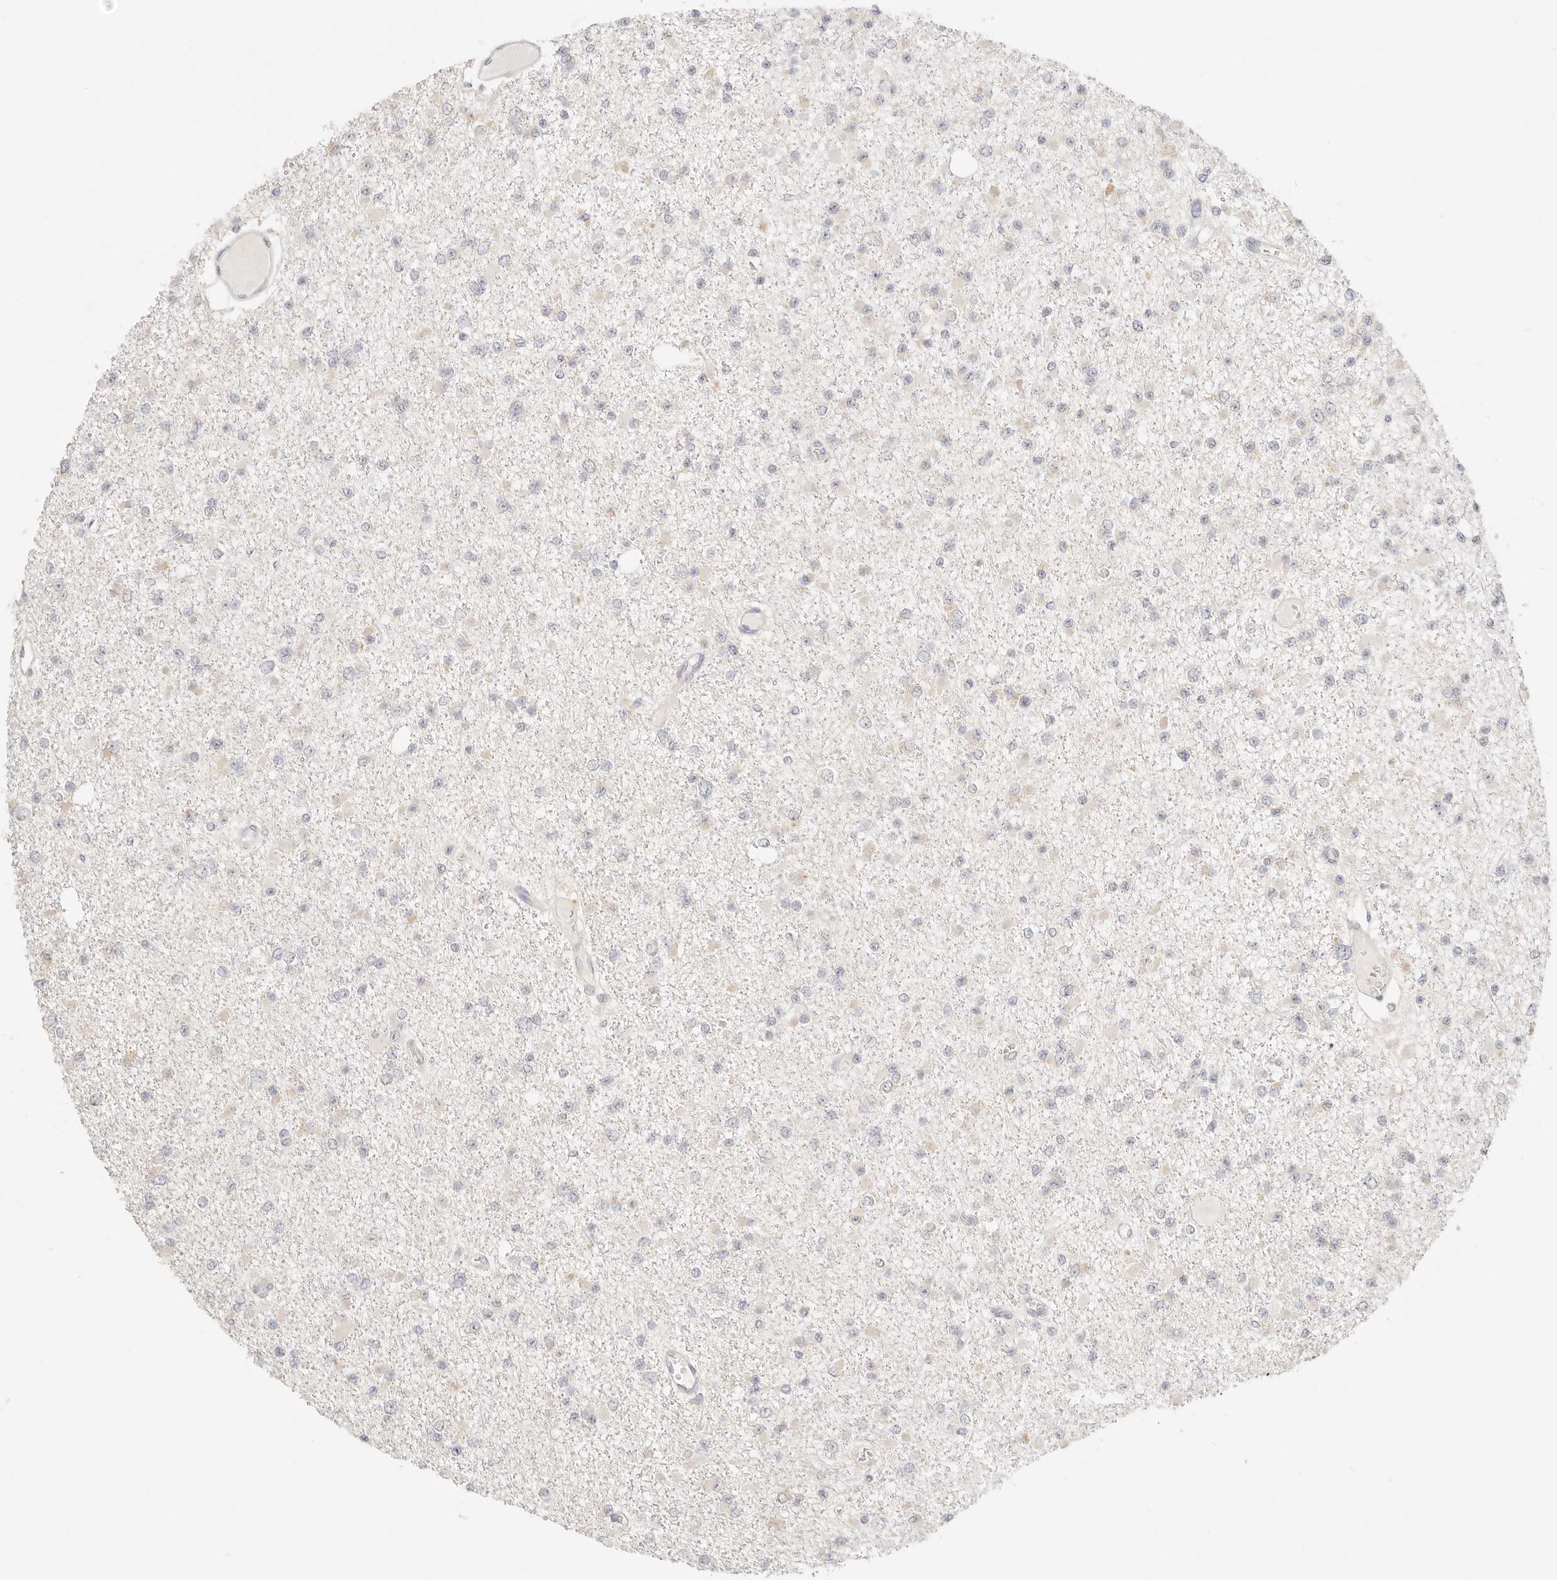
{"staining": {"intensity": "negative", "quantity": "none", "location": "none"}, "tissue": "glioma", "cell_type": "Tumor cells", "image_type": "cancer", "snomed": [{"axis": "morphology", "description": "Glioma, malignant, Low grade"}, {"axis": "topography", "description": "Brain"}], "caption": "Tumor cells are negative for protein expression in human glioma.", "gene": "GPR156", "patient": {"sex": "female", "age": 22}}